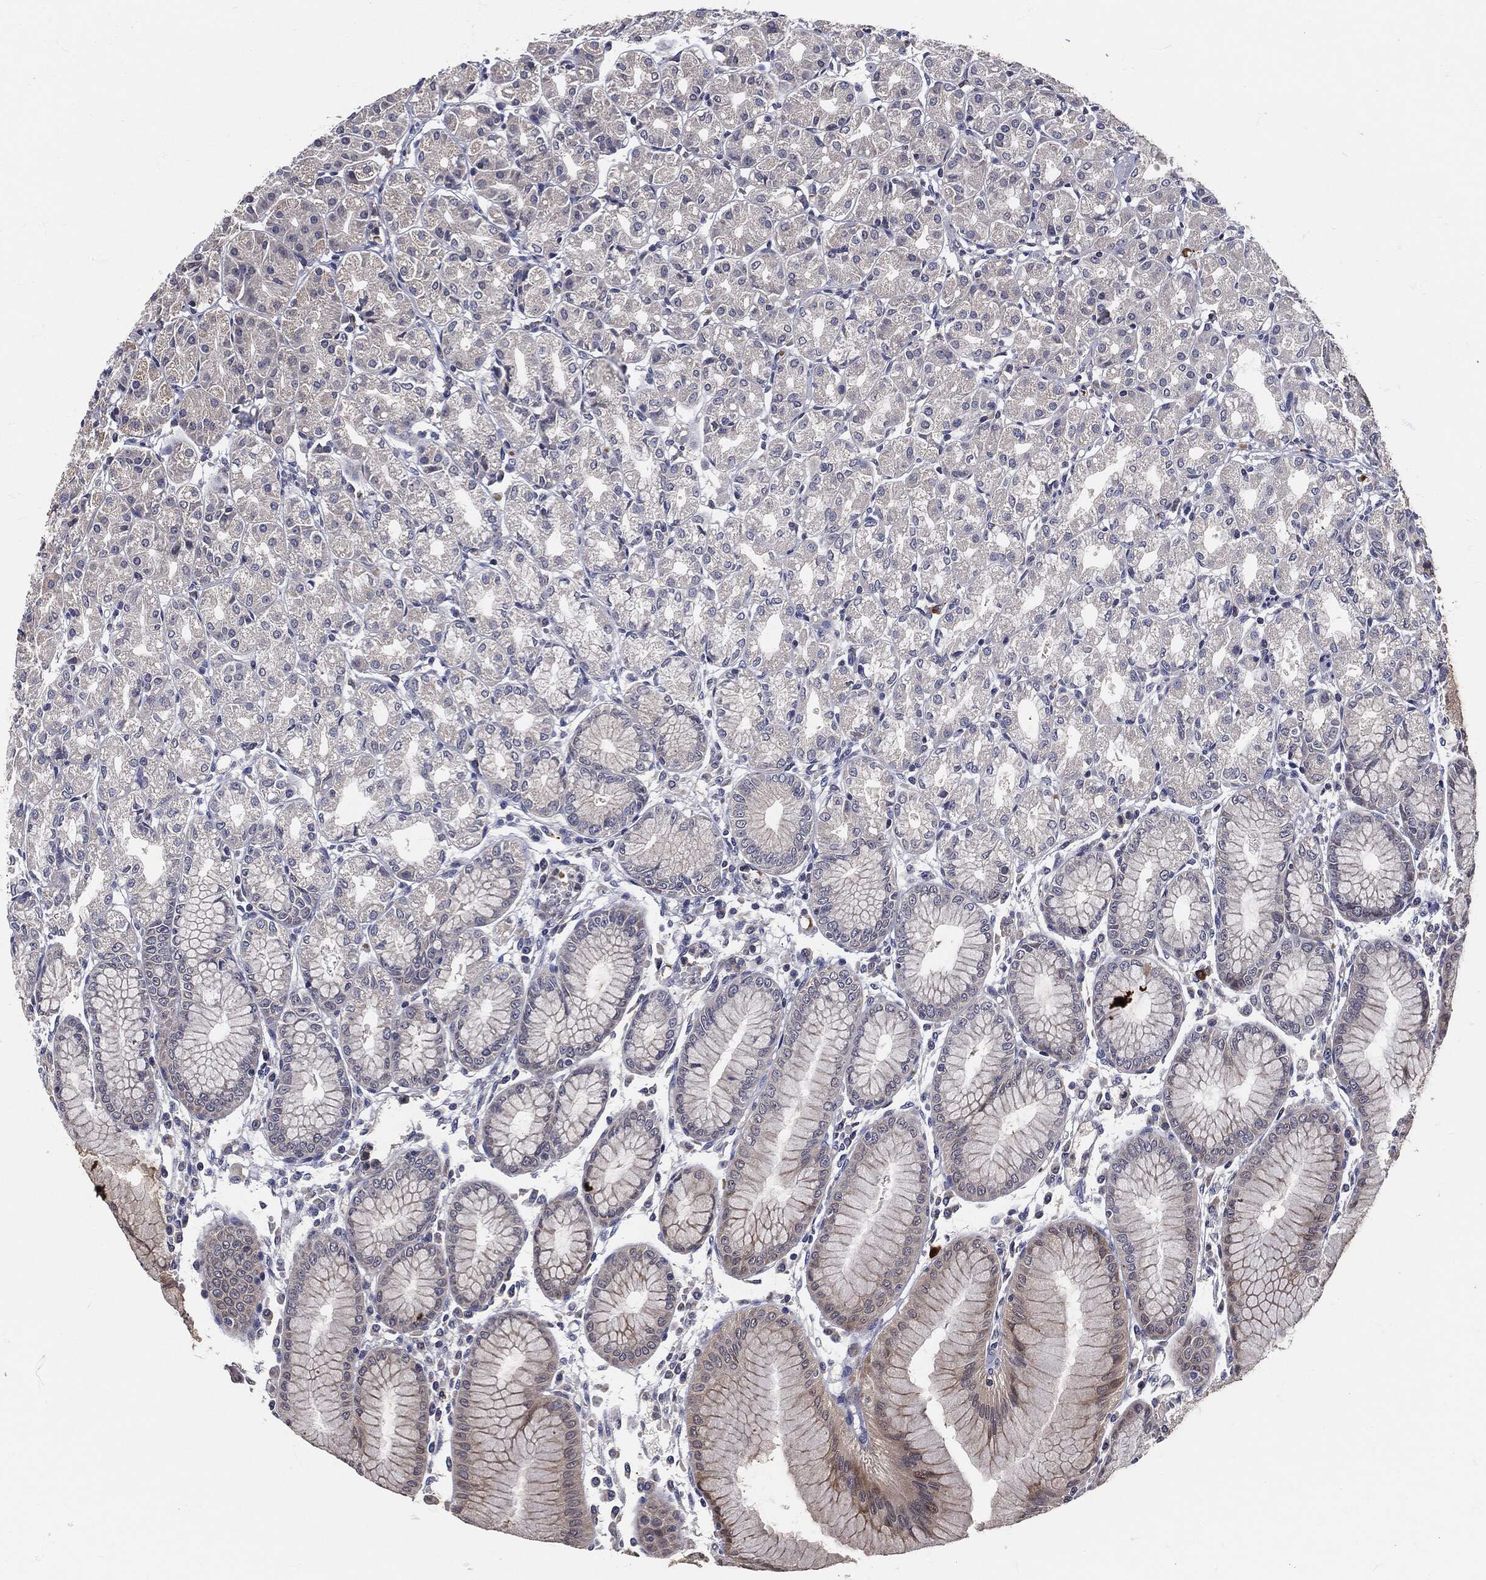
{"staining": {"intensity": "moderate", "quantity": "<25%", "location": "cytoplasmic/membranous"}, "tissue": "stomach", "cell_type": "Glandular cells", "image_type": "normal", "snomed": [{"axis": "morphology", "description": "Normal tissue, NOS"}, {"axis": "topography", "description": "Stomach"}], "caption": "Stomach stained with immunohistochemistry (IHC) reveals moderate cytoplasmic/membranous expression in approximately <25% of glandular cells. (DAB = brown stain, brightfield microscopy at high magnification).", "gene": "SIGLEC9", "patient": {"sex": "female", "age": 57}}